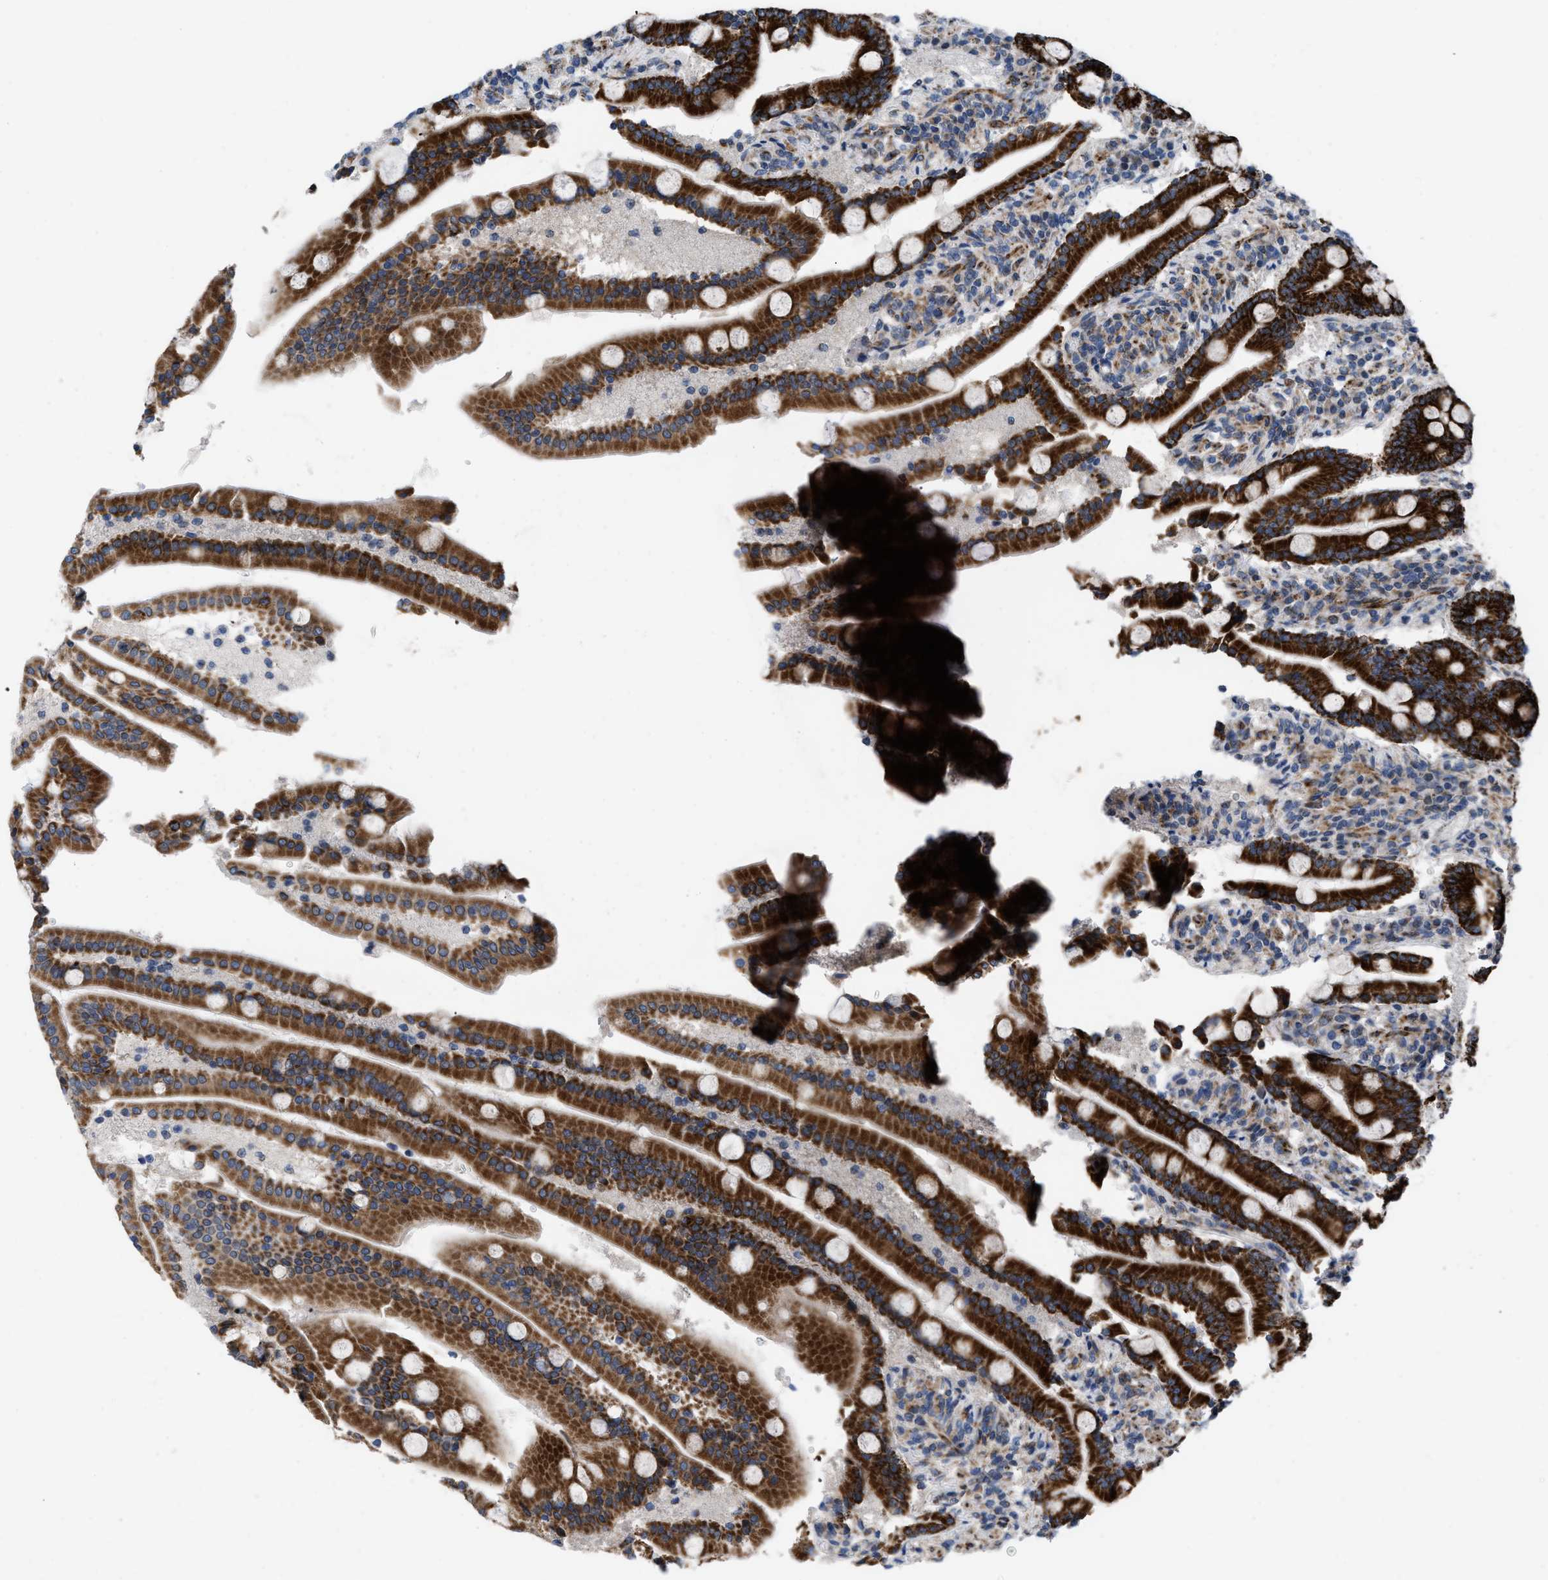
{"staining": {"intensity": "strong", "quantity": ">75%", "location": "cytoplasmic/membranous"}, "tissue": "duodenum", "cell_type": "Glandular cells", "image_type": "normal", "snomed": [{"axis": "morphology", "description": "Normal tissue, NOS"}, {"axis": "topography", "description": "Duodenum"}], "caption": "Duodenum stained with DAB (3,3'-diaminobenzidine) IHC demonstrates high levels of strong cytoplasmic/membranous expression in about >75% of glandular cells.", "gene": "AKAP1", "patient": {"sex": "male", "age": 54}}